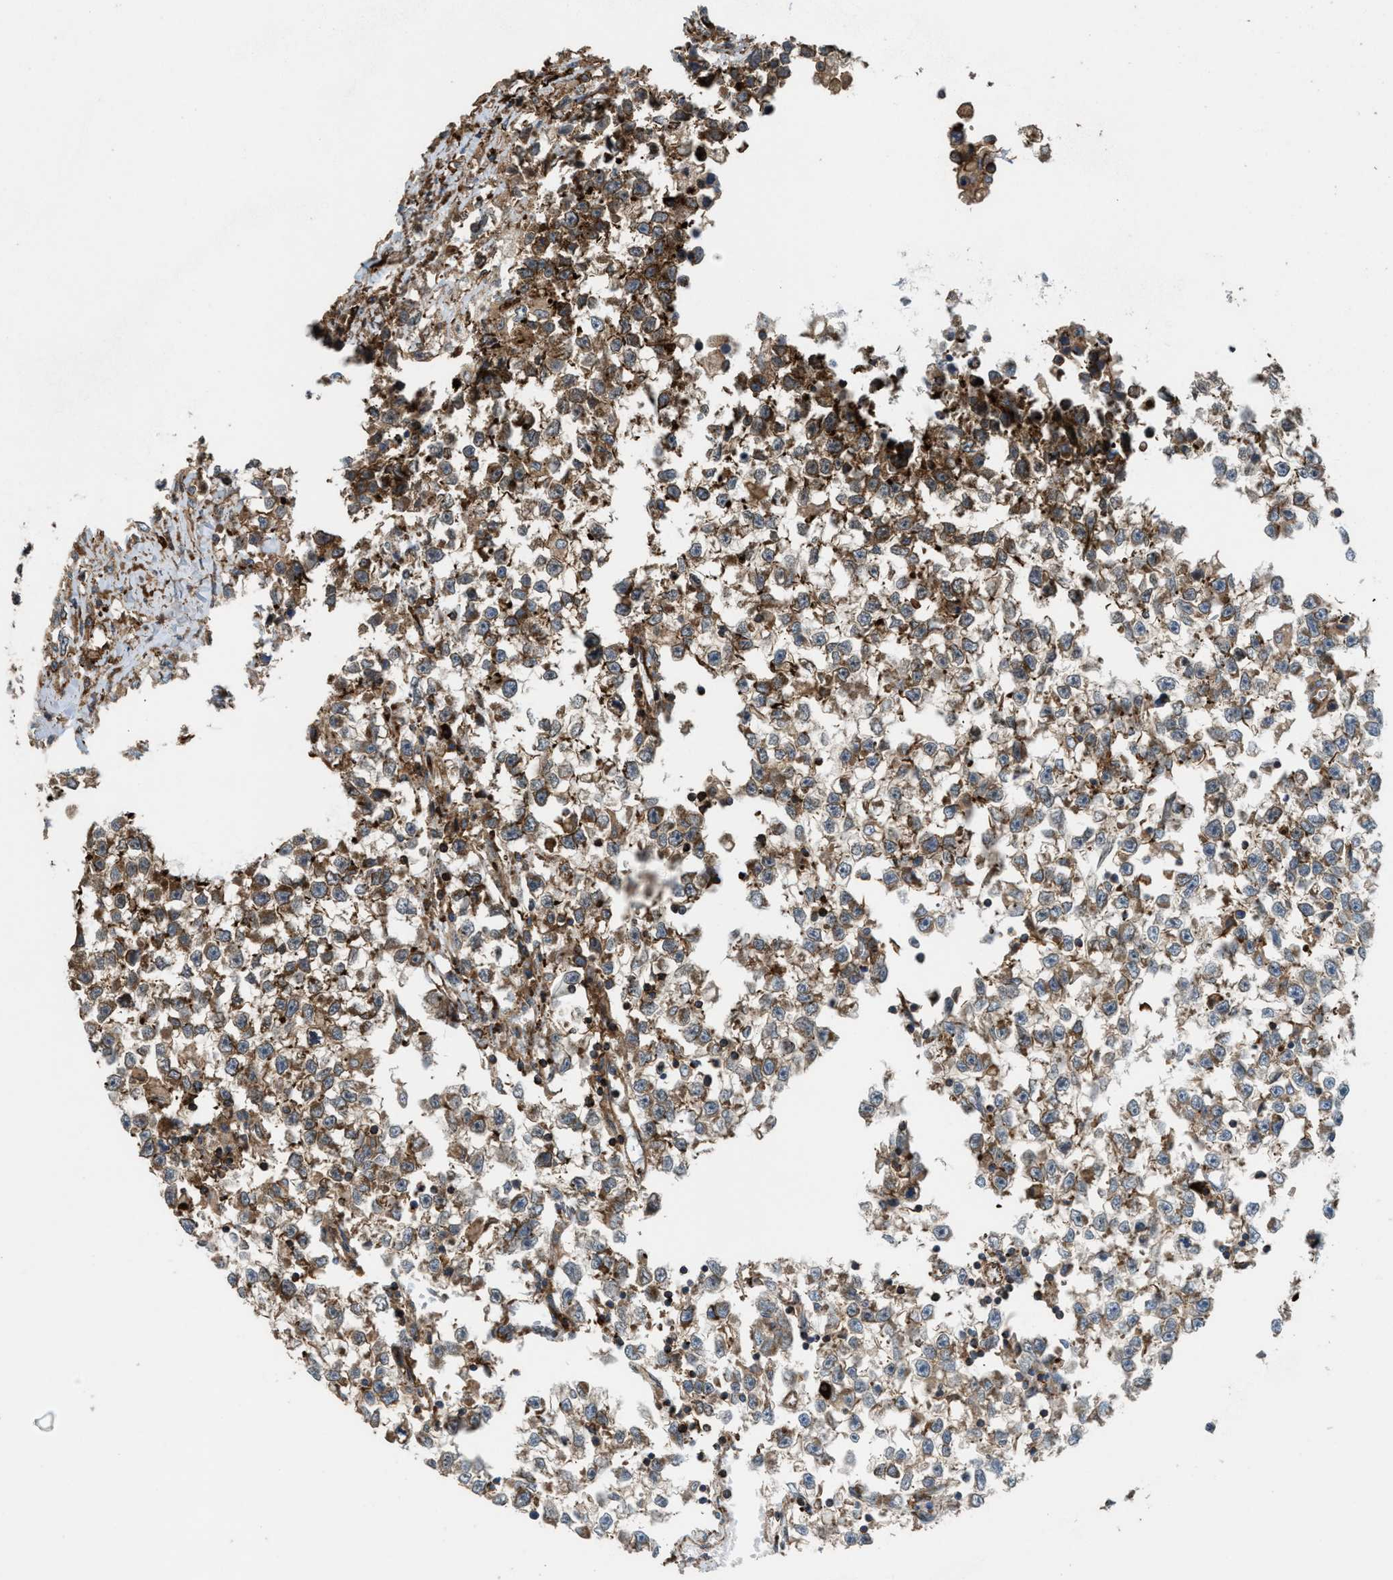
{"staining": {"intensity": "moderate", "quantity": ">75%", "location": "cytoplasmic/membranous"}, "tissue": "testis cancer", "cell_type": "Tumor cells", "image_type": "cancer", "snomed": [{"axis": "morphology", "description": "Seminoma, NOS"}, {"axis": "morphology", "description": "Carcinoma, Embryonal, NOS"}, {"axis": "topography", "description": "Testis"}], "caption": "This is an image of immunohistochemistry (IHC) staining of testis cancer, which shows moderate expression in the cytoplasmic/membranous of tumor cells.", "gene": "EGLN1", "patient": {"sex": "male", "age": 51}}